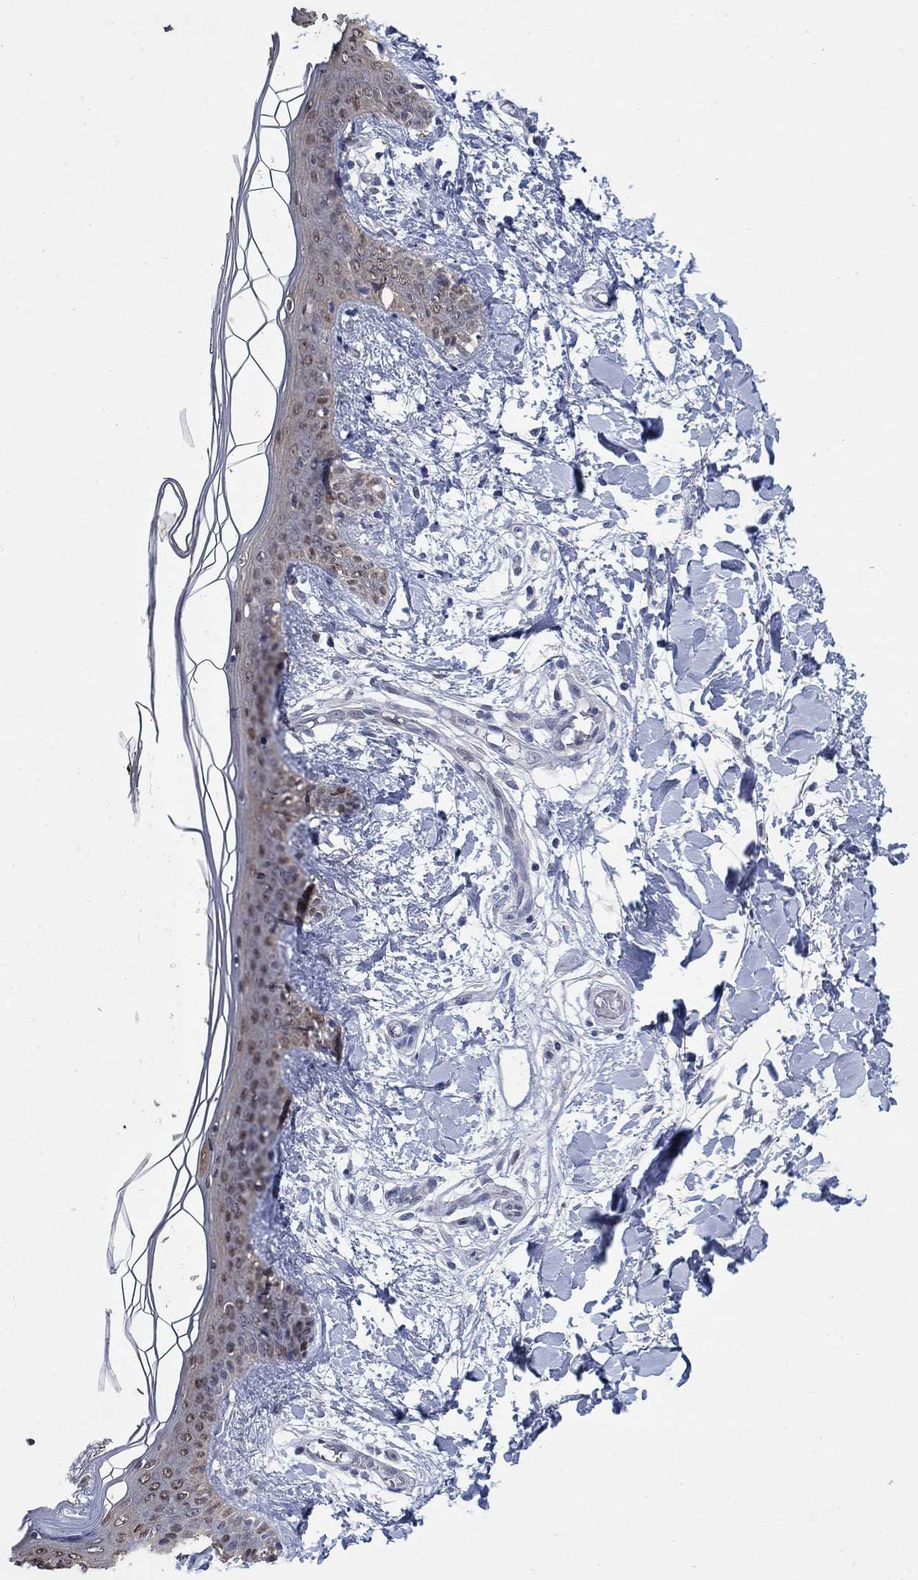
{"staining": {"intensity": "negative", "quantity": "none", "location": "none"}, "tissue": "skin", "cell_type": "Fibroblasts", "image_type": "normal", "snomed": [{"axis": "morphology", "description": "Normal tissue, NOS"}, {"axis": "topography", "description": "Skin"}], "caption": "Image shows no protein expression in fibroblasts of normal skin. Brightfield microscopy of immunohistochemistry stained with DAB (brown) and hematoxylin (blue), captured at high magnification.", "gene": "MYO3A", "patient": {"sex": "female", "age": 34}}